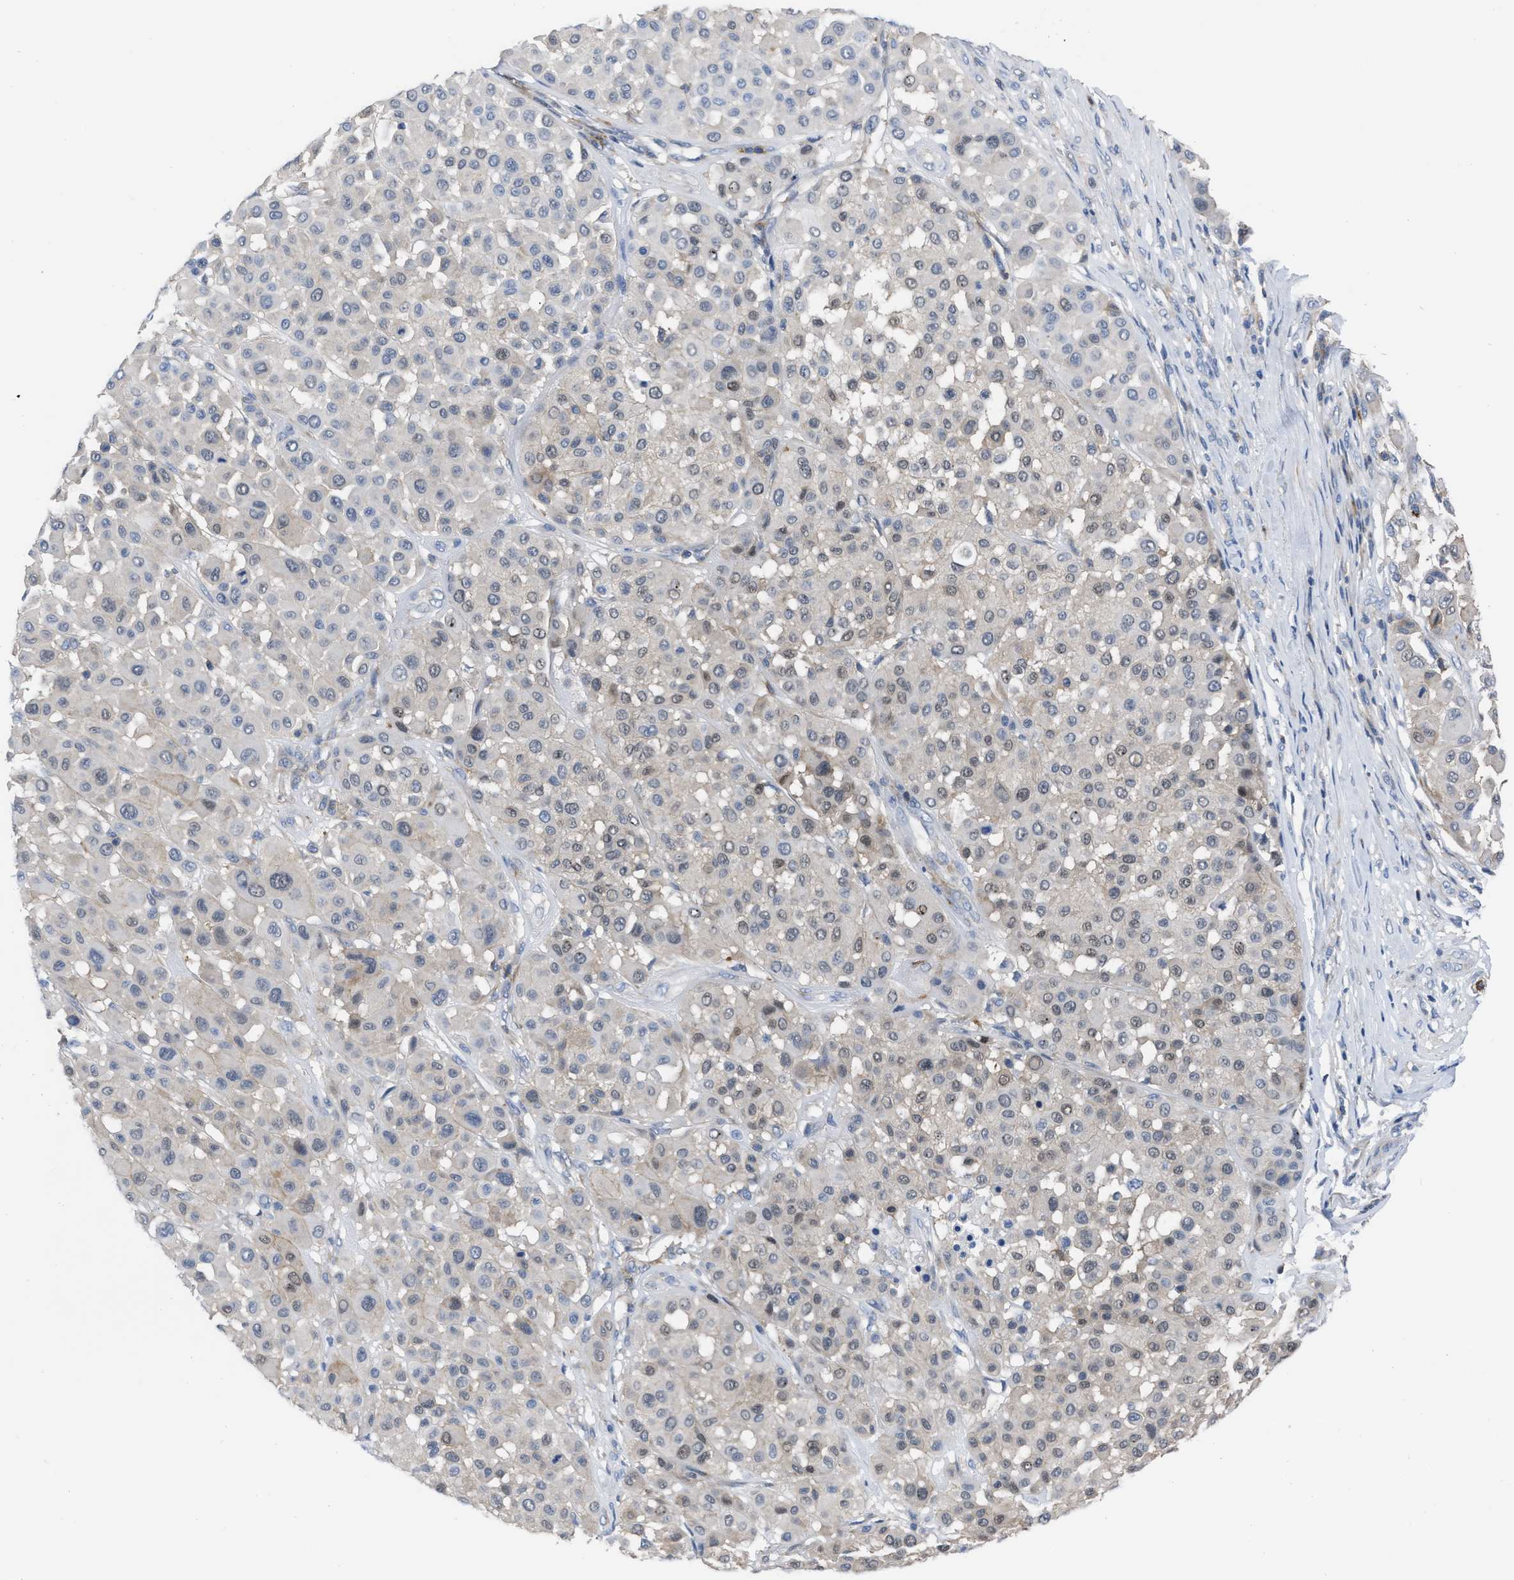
{"staining": {"intensity": "weak", "quantity": "25%-75%", "location": "nuclear"}, "tissue": "melanoma", "cell_type": "Tumor cells", "image_type": "cancer", "snomed": [{"axis": "morphology", "description": "Malignant melanoma, Metastatic site"}, {"axis": "topography", "description": "Soft tissue"}], "caption": "Immunohistochemistry photomicrograph of human malignant melanoma (metastatic site) stained for a protein (brown), which shows low levels of weak nuclear staining in about 25%-75% of tumor cells.", "gene": "PRMT2", "patient": {"sex": "male", "age": 41}}